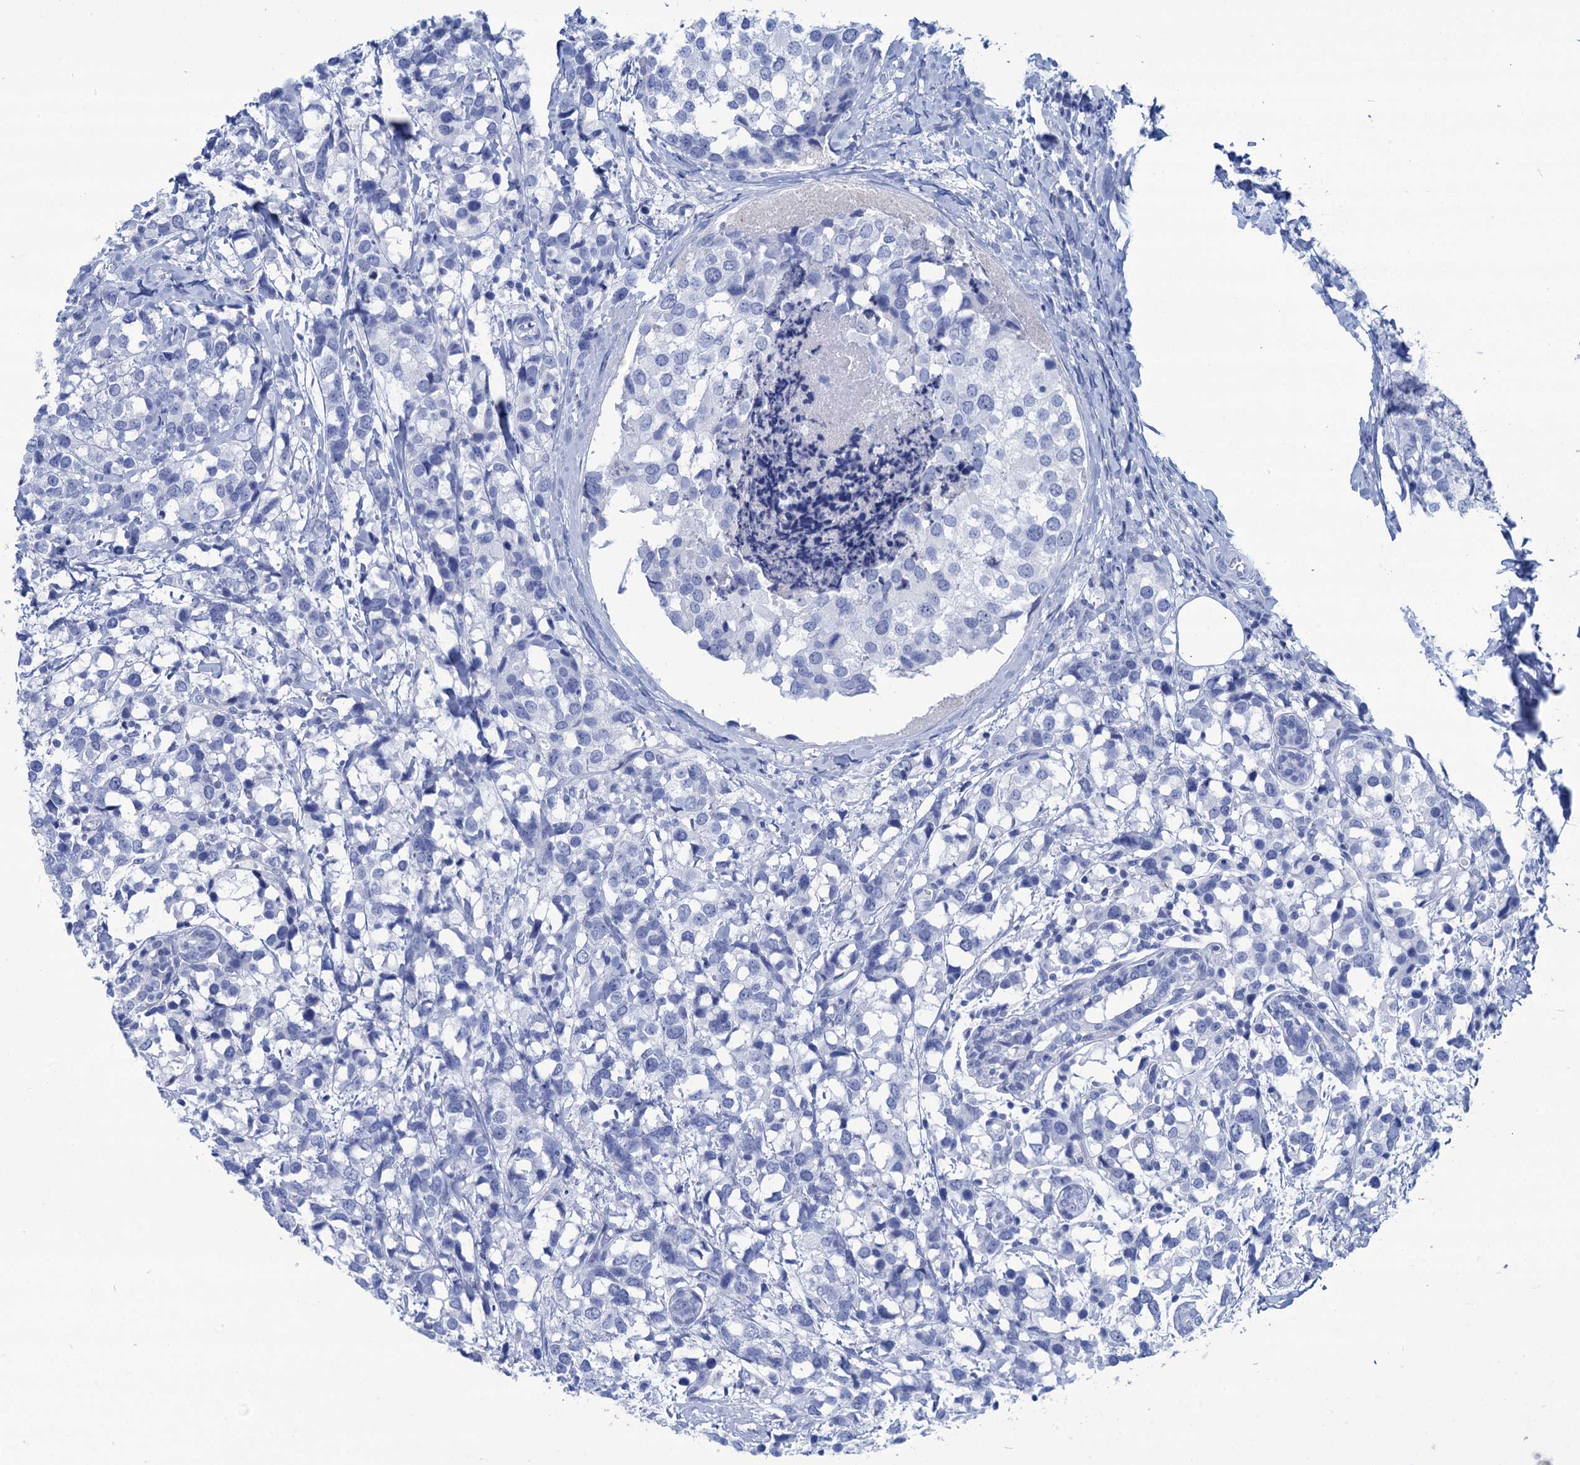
{"staining": {"intensity": "negative", "quantity": "none", "location": "none"}, "tissue": "breast cancer", "cell_type": "Tumor cells", "image_type": "cancer", "snomed": [{"axis": "morphology", "description": "Lobular carcinoma"}, {"axis": "topography", "description": "Breast"}], "caption": "Breast cancer stained for a protein using immunohistochemistry (IHC) demonstrates no positivity tumor cells.", "gene": "CABYR", "patient": {"sex": "female", "age": 59}}